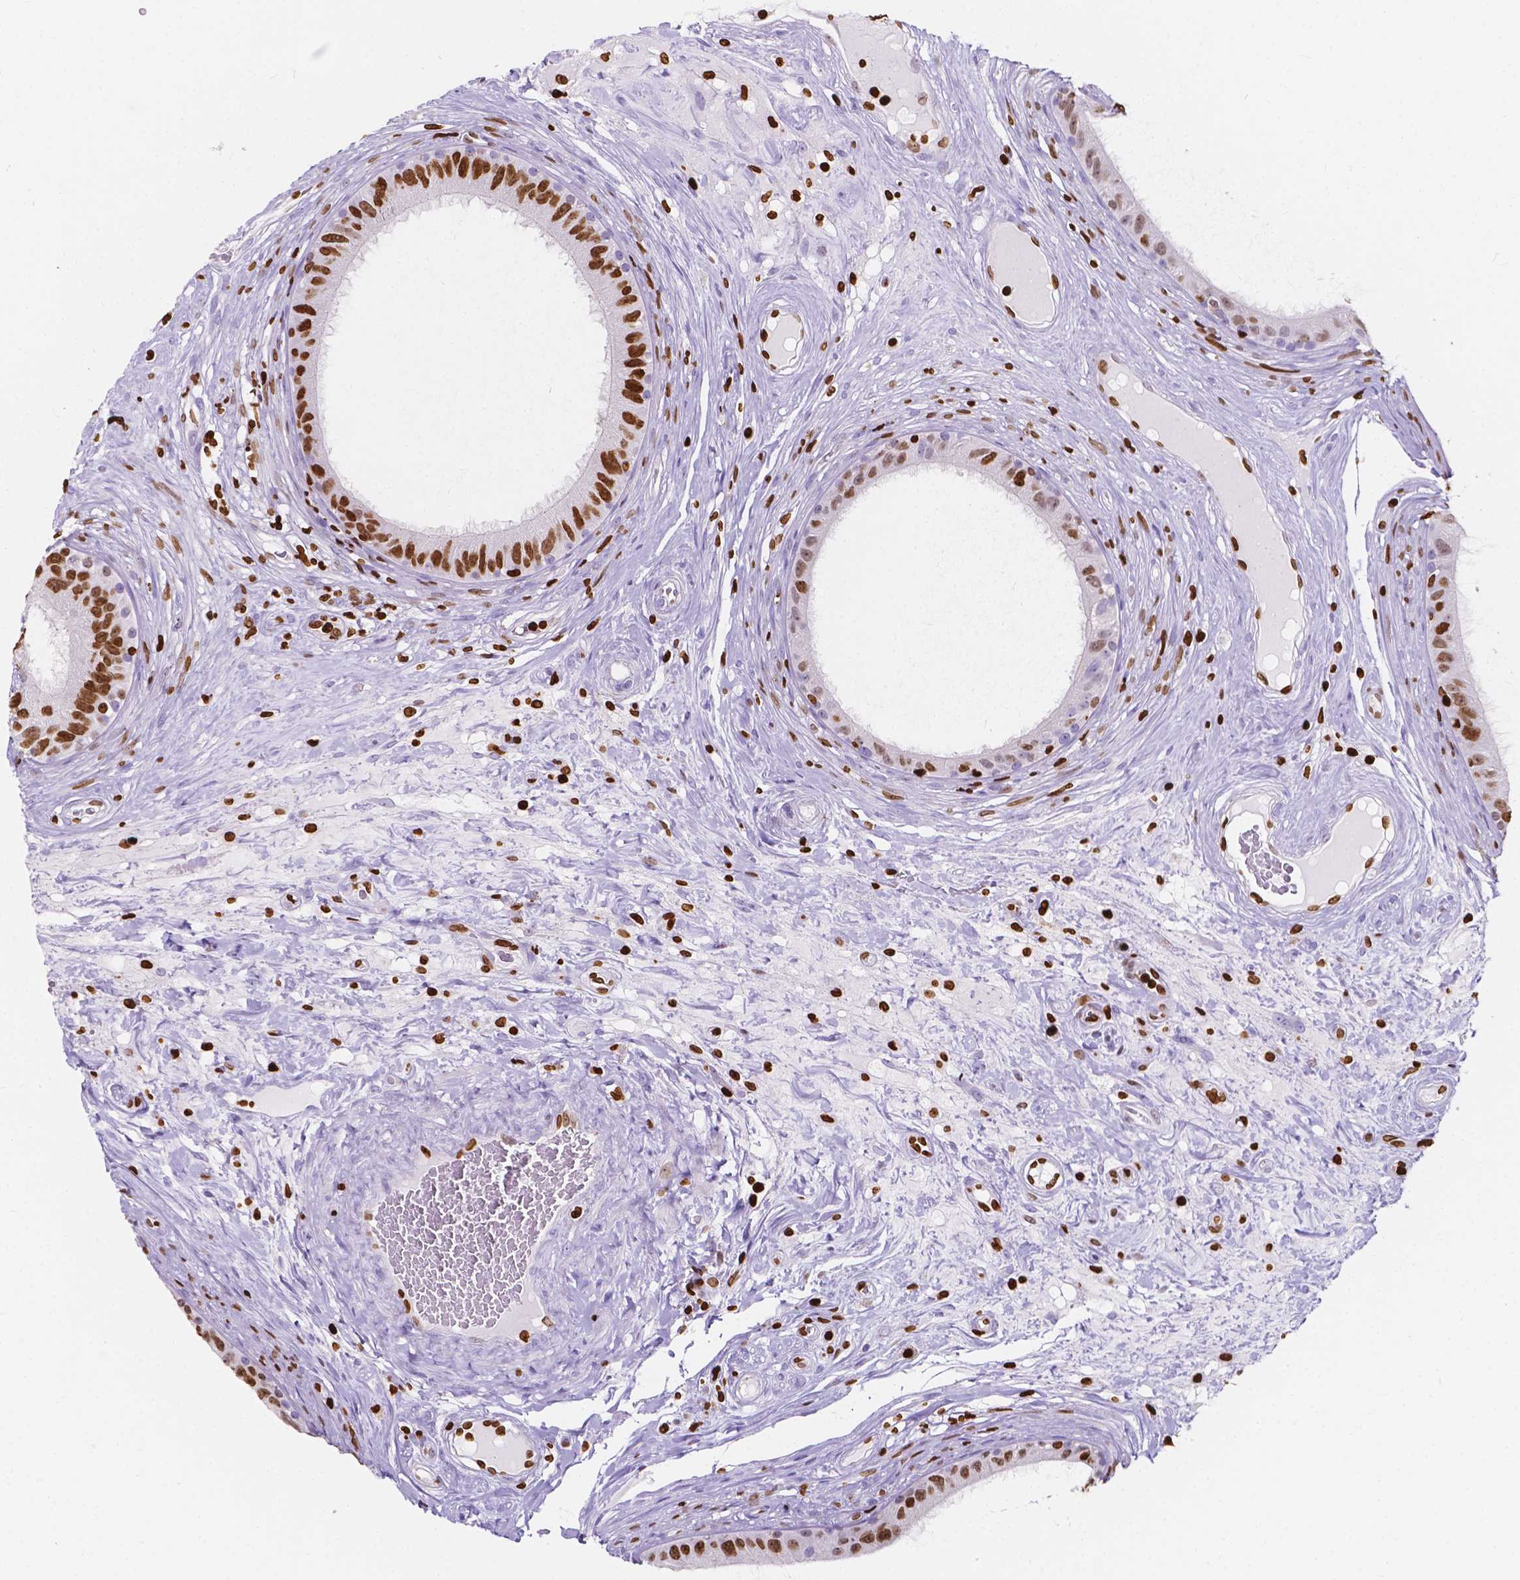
{"staining": {"intensity": "strong", "quantity": ">75%", "location": "nuclear"}, "tissue": "epididymis", "cell_type": "Glandular cells", "image_type": "normal", "snomed": [{"axis": "morphology", "description": "Normal tissue, NOS"}, {"axis": "topography", "description": "Epididymis"}], "caption": "Epididymis stained with immunohistochemistry (IHC) exhibits strong nuclear staining in about >75% of glandular cells. Nuclei are stained in blue.", "gene": "CBY3", "patient": {"sex": "male", "age": 59}}